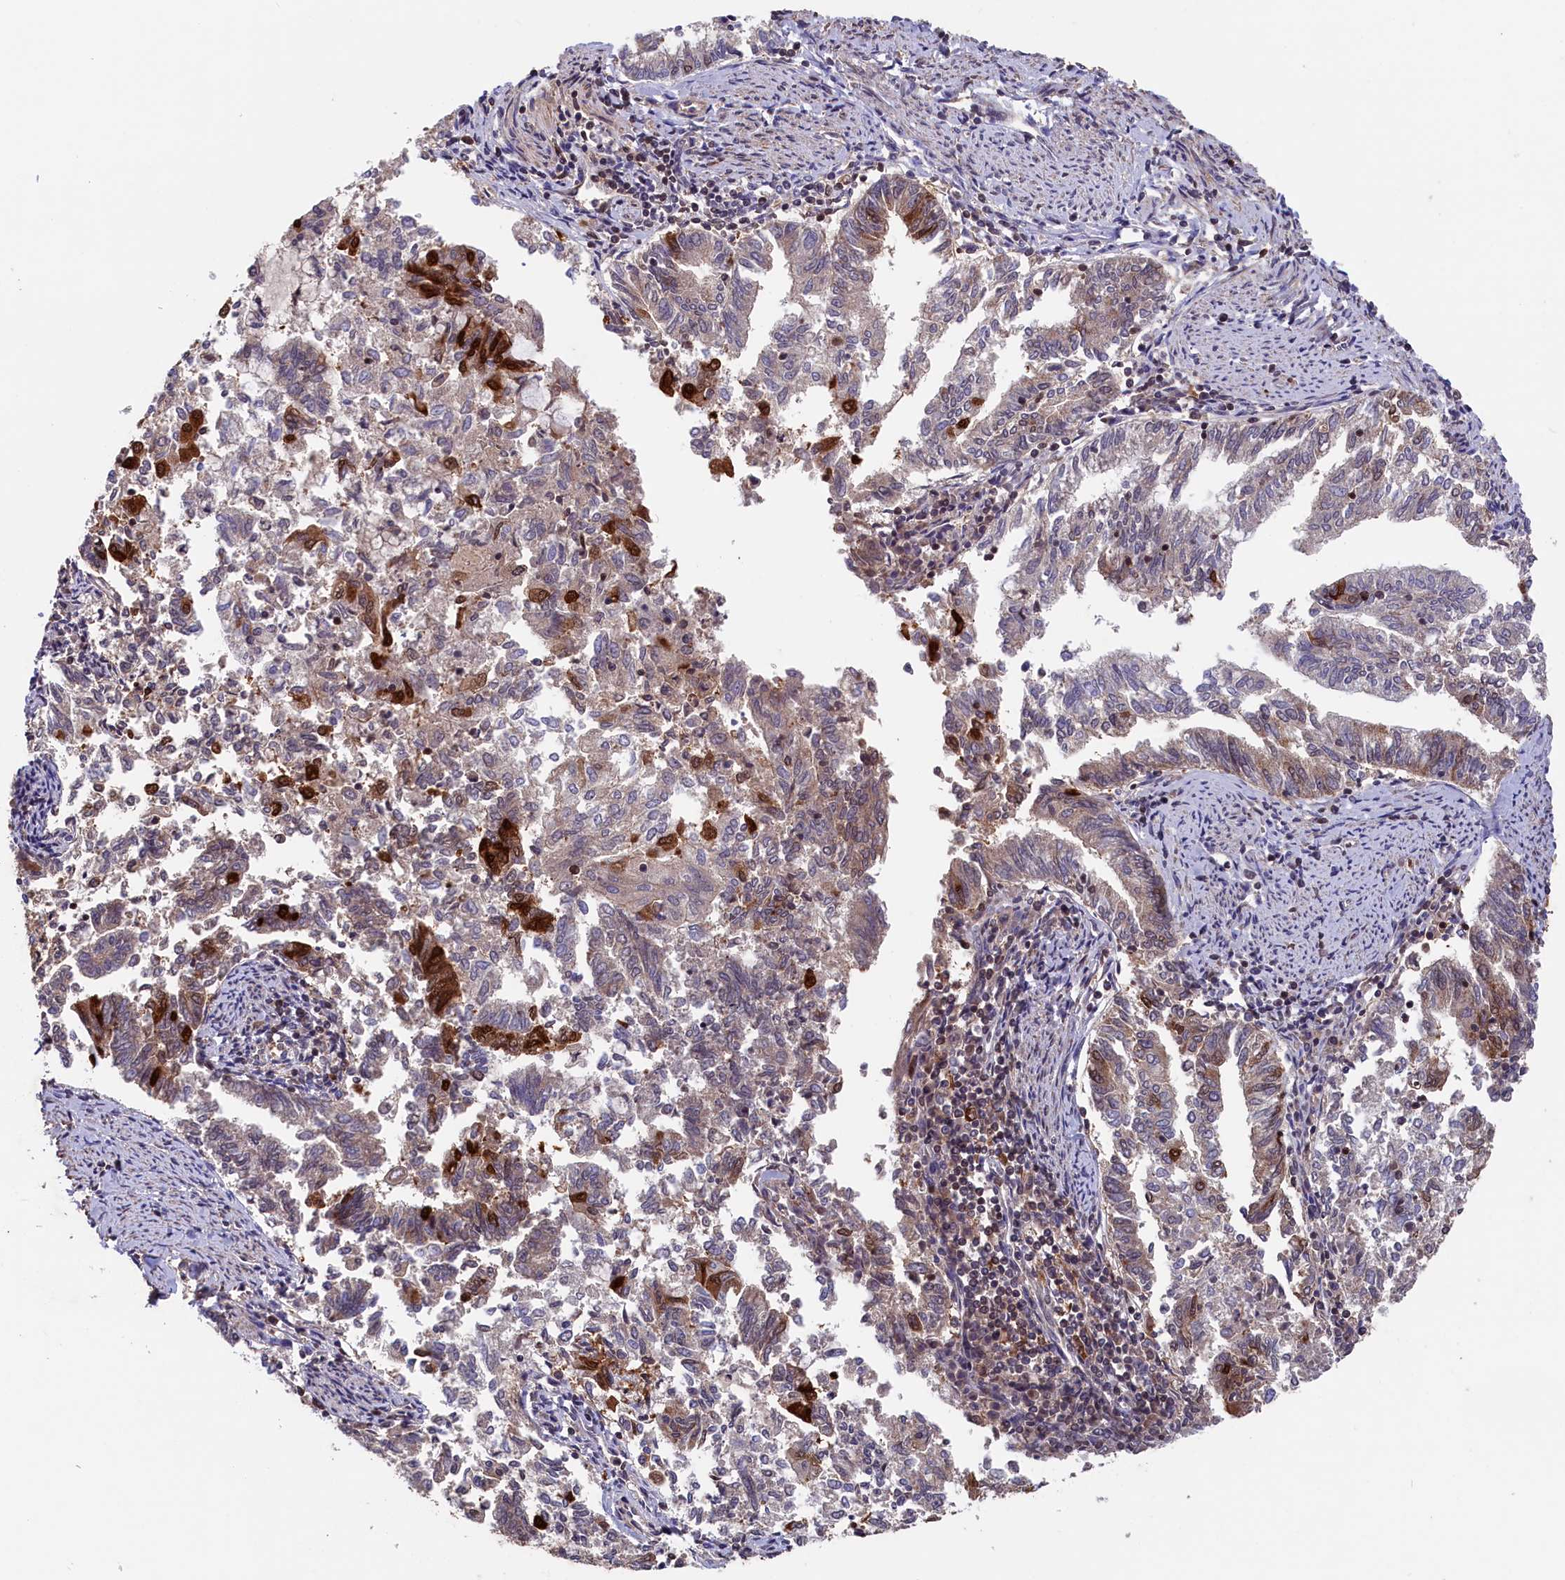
{"staining": {"intensity": "strong", "quantity": "<25%", "location": "cytoplasmic/membranous,nuclear"}, "tissue": "endometrial cancer", "cell_type": "Tumor cells", "image_type": "cancer", "snomed": [{"axis": "morphology", "description": "Adenocarcinoma, NOS"}, {"axis": "topography", "description": "Endometrium"}], "caption": "An immunohistochemistry (IHC) histopathology image of tumor tissue is shown. Protein staining in brown highlights strong cytoplasmic/membranous and nuclear positivity in adenocarcinoma (endometrial) within tumor cells. Immunohistochemistry (ihc) stains the protein of interest in brown and the nuclei are stained blue.", "gene": "JPT2", "patient": {"sex": "female", "age": 79}}